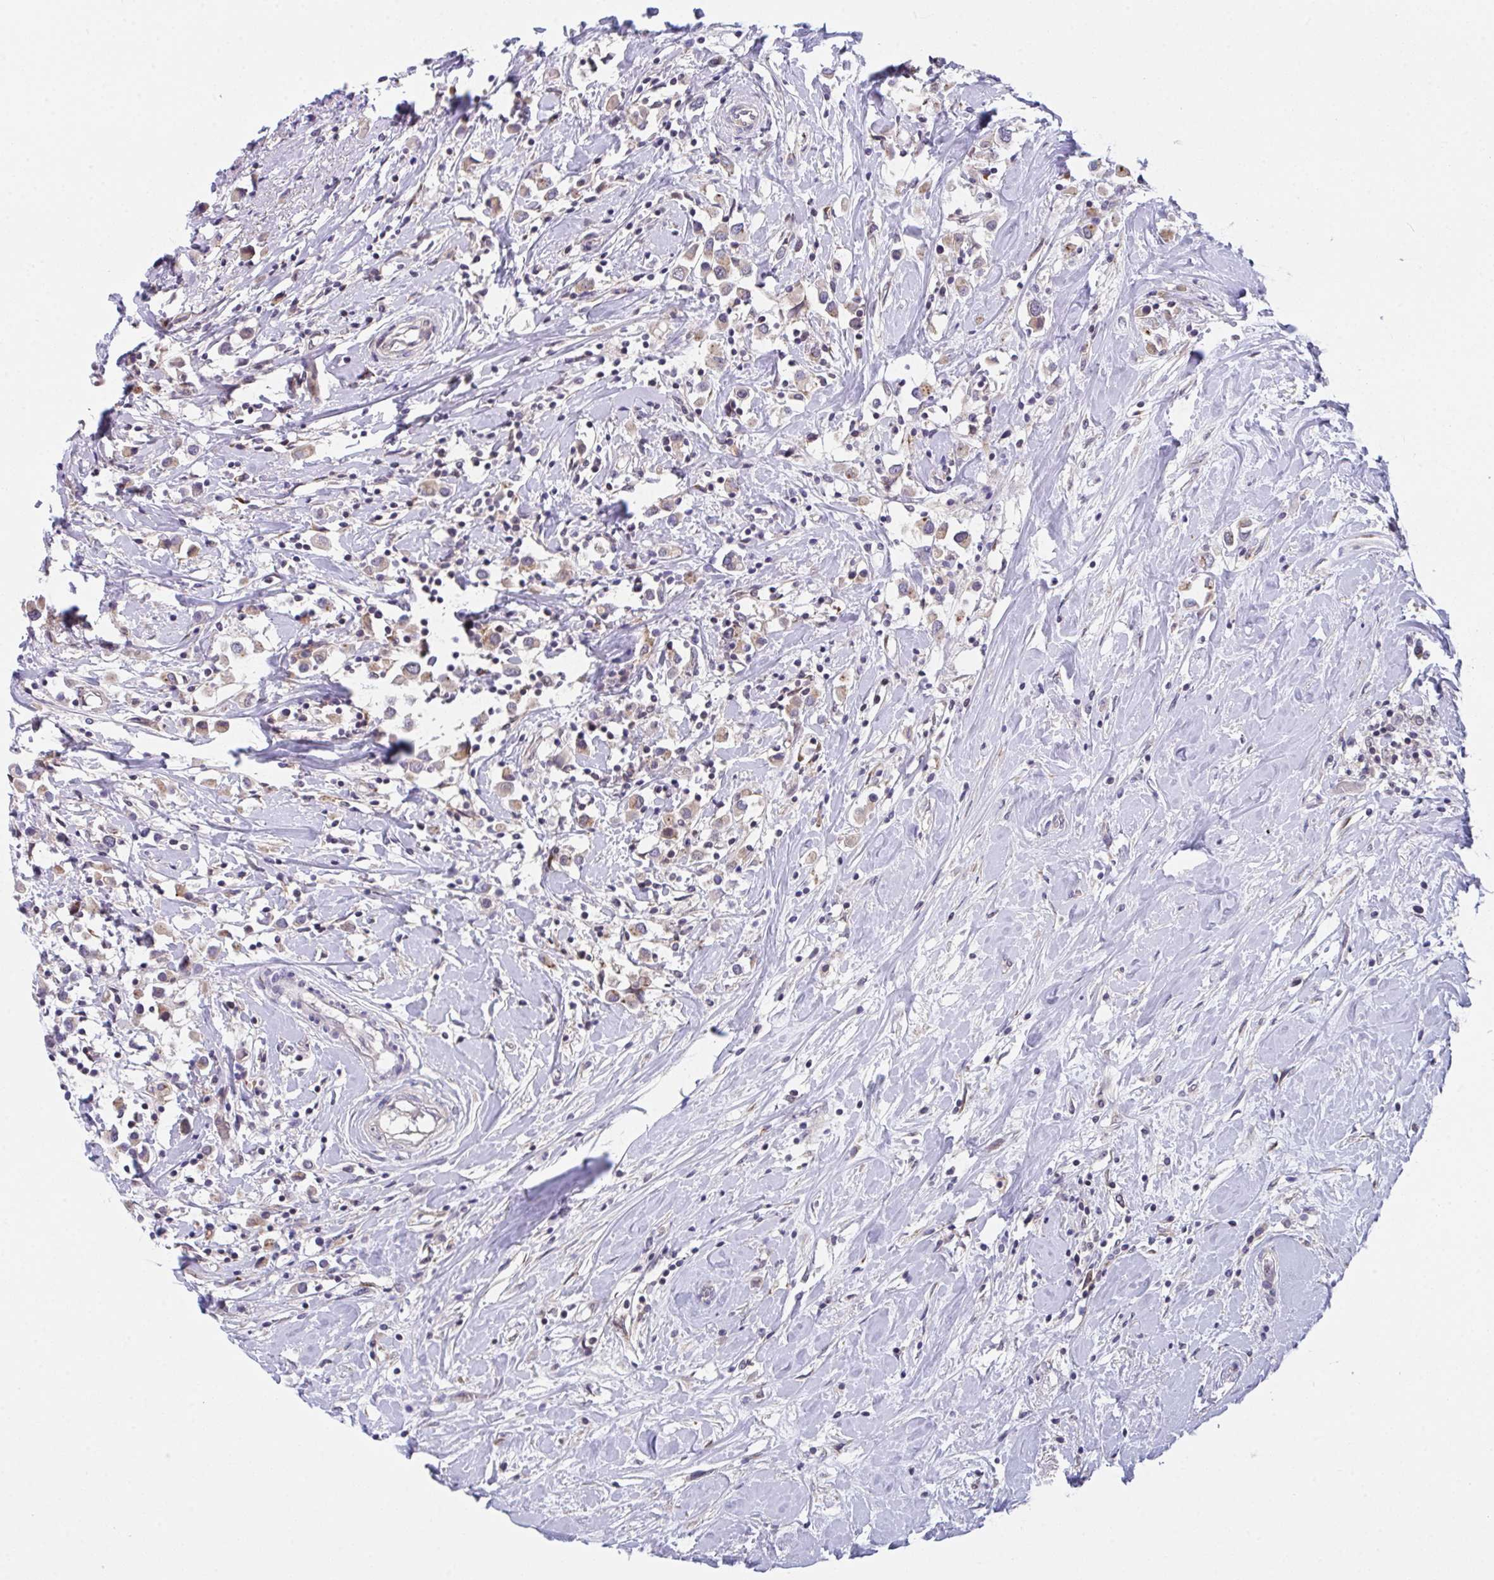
{"staining": {"intensity": "moderate", "quantity": "25%-75%", "location": "cytoplasmic/membranous"}, "tissue": "breast cancer", "cell_type": "Tumor cells", "image_type": "cancer", "snomed": [{"axis": "morphology", "description": "Duct carcinoma"}, {"axis": "topography", "description": "Breast"}], "caption": "Breast cancer tissue reveals moderate cytoplasmic/membranous positivity in about 25%-75% of tumor cells, visualized by immunohistochemistry.", "gene": "RBM18", "patient": {"sex": "female", "age": 61}}